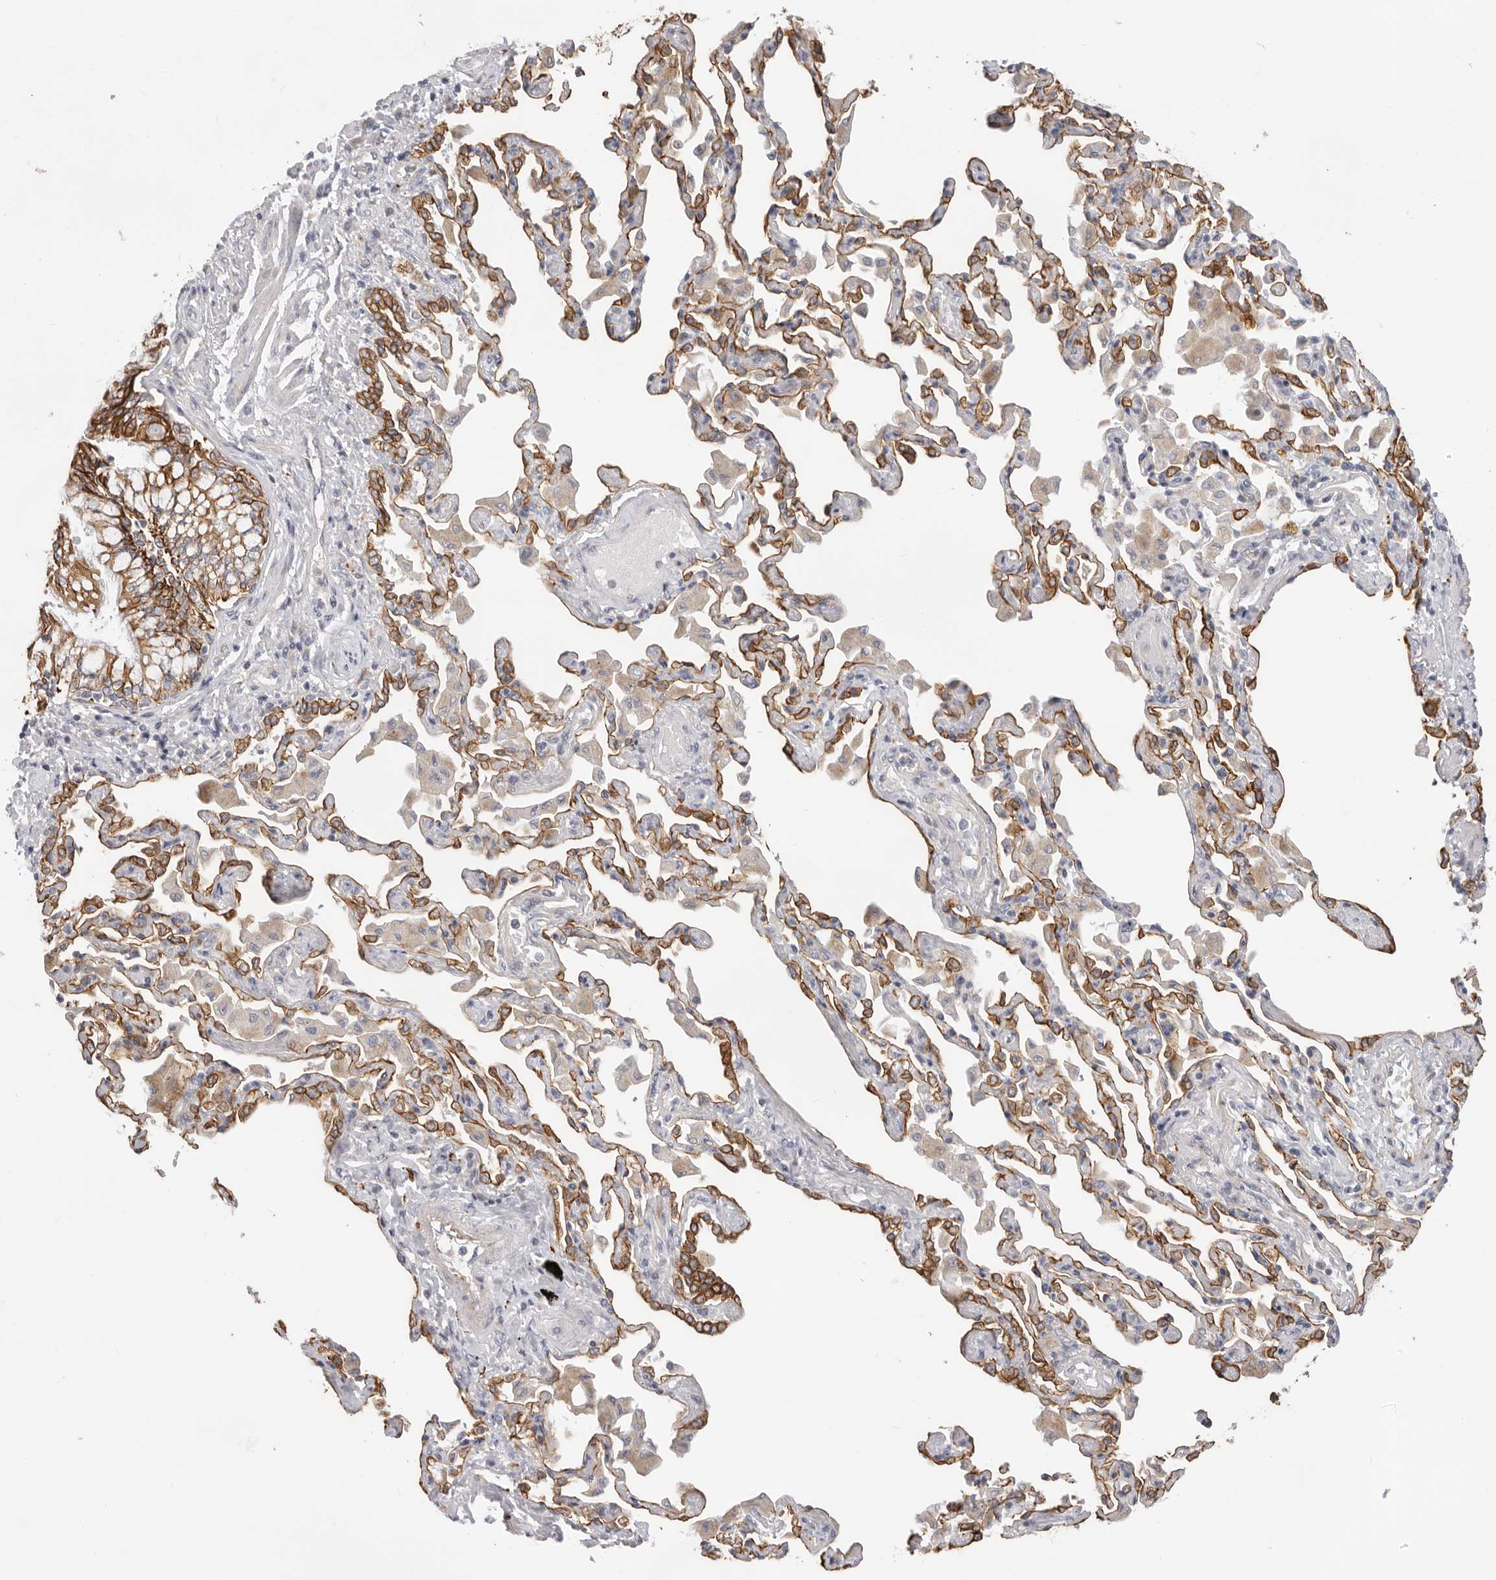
{"staining": {"intensity": "strong", "quantity": ">75%", "location": "cytoplasmic/membranous"}, "tissue": "bronchus", "cell_type": "Respiratory epithelial cells", "image_type": "normal", "snomed": [{"axis": "morphology", "description": "Normal tissue, NOS"}, {"axis": "morphology", "description": "Inflammation, NOS"}, {"axis": "topography", "description": "Bronchus"}, {"axis": "topography", "description": "Lung"}], "caption": "Strong cytoplasmic/membranous staining for a protein is seen in approximately >75% of respiratory epithelial cells of normal bronchus using immunohistochemistry (IHC).", "gene": "USH1C", "patient": {"sex": "female", "age": 46}}